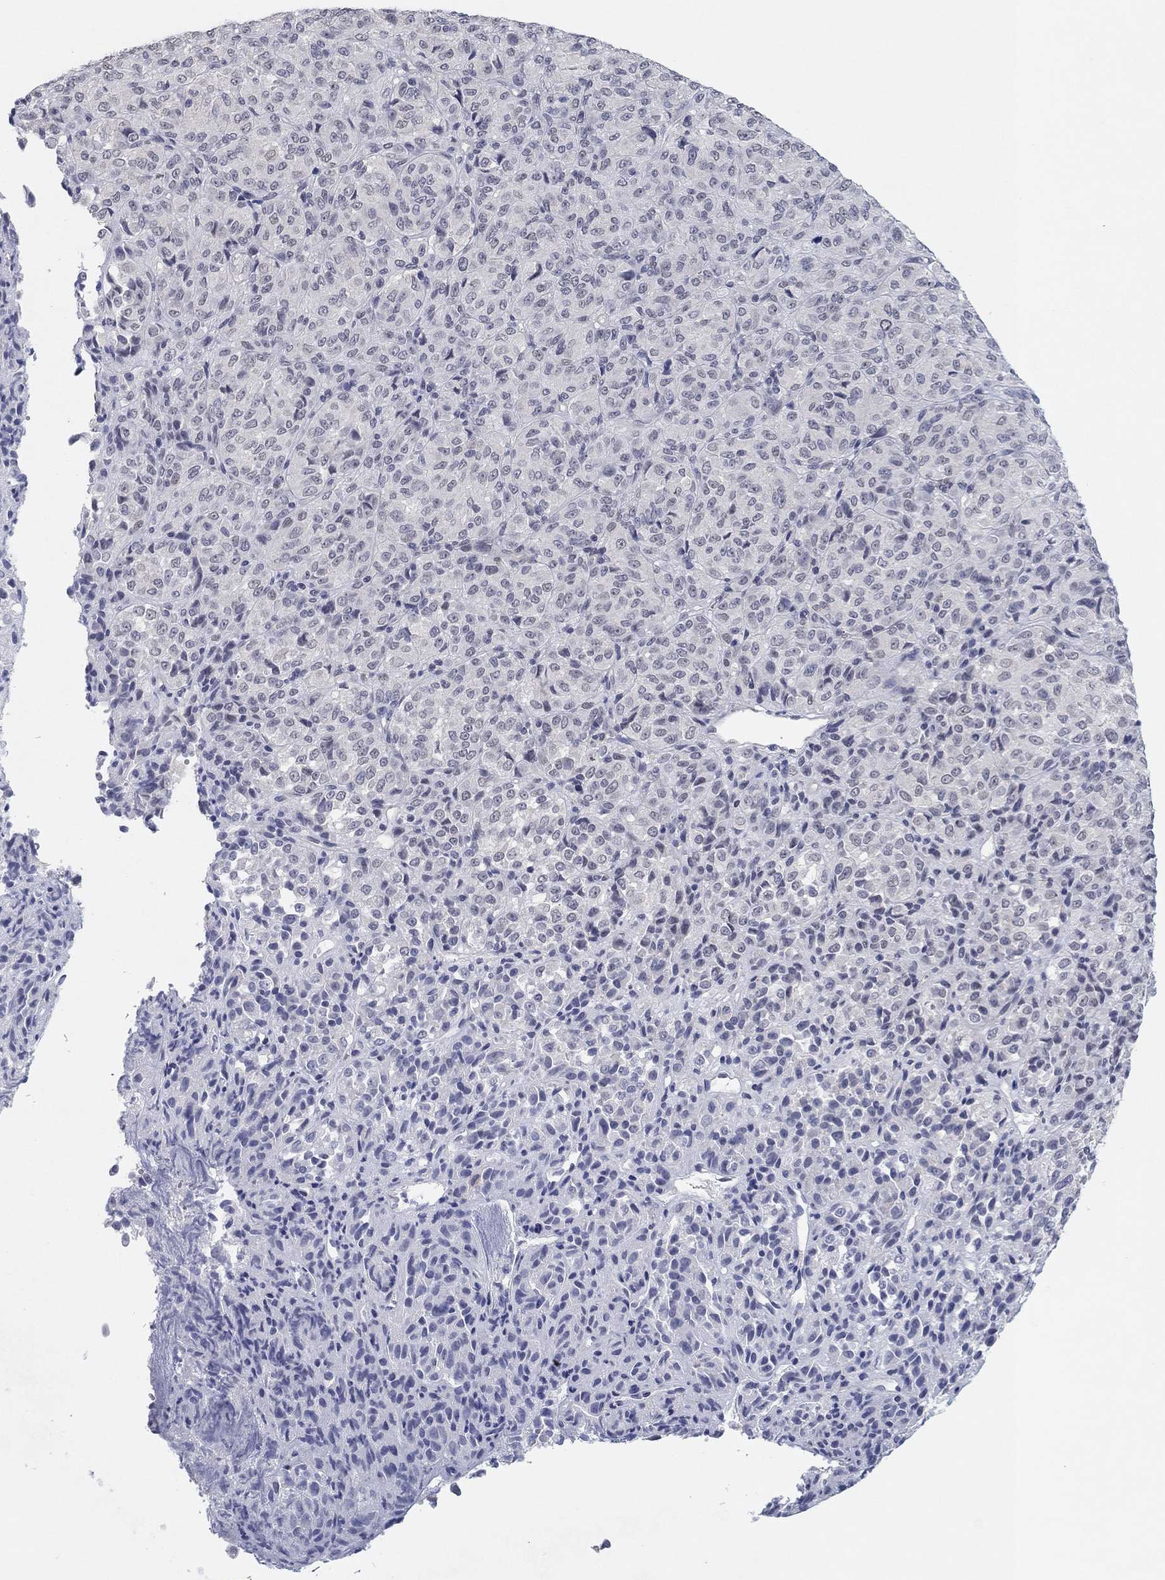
{"staining": {"intensity": "negative", "quantity": "none", "location": "none"}, "tissue": "melanoma", "cell_type": "Tumor cells", "image_type": "cancer", "snomed": [{"axis": "morphology", "description": "Malignant melanoma, Metastatic site"}, {"axis": "topography", "description": "Brain"}], "caption": "An immunohistochemistry image of malignant melanoma (metastatic site) is shown. There is no staining in tumor cells of malignant melanoma (metastatic site).", "gene": "SLC22A2", "patient": {"sex": "female", "age": 56}}